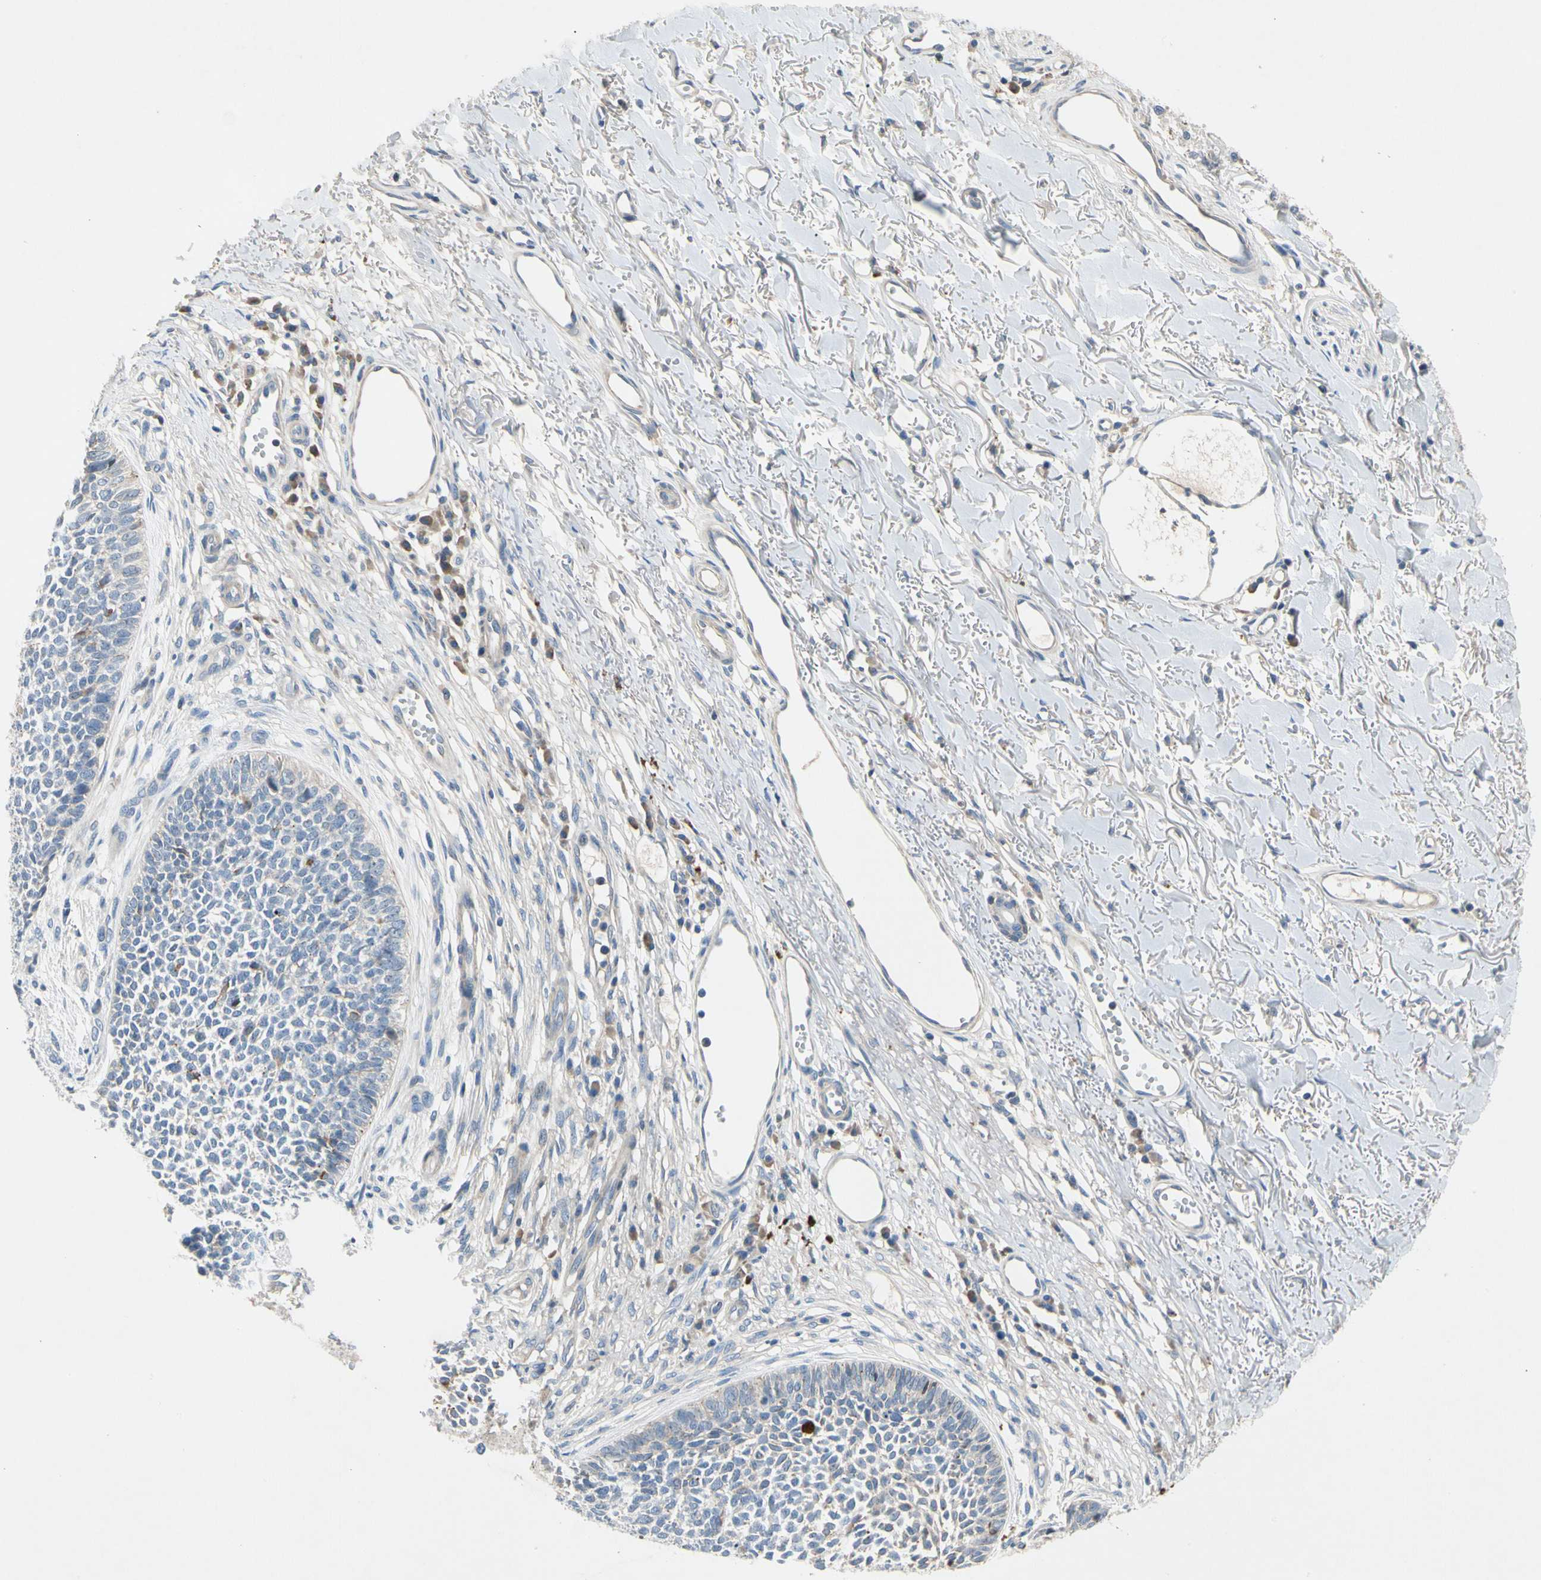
{"staining": {"intensity": "negative", "quantity": "none", "location": "none"}, "tissue": "skin cancer", "cell_type": "Tumor cells", "image_type": "cancer", "snomed": [{"axis": "morphology", "description": "Basal cell carcinoma"}, {"axis": "topography", "description": "Skin"}], "caption": "The histopathology image exhibits no significant positivity in tumor cells of skin cancer.", "gene": "GAS6", "patient": {"sex": "female", "age": 84}}